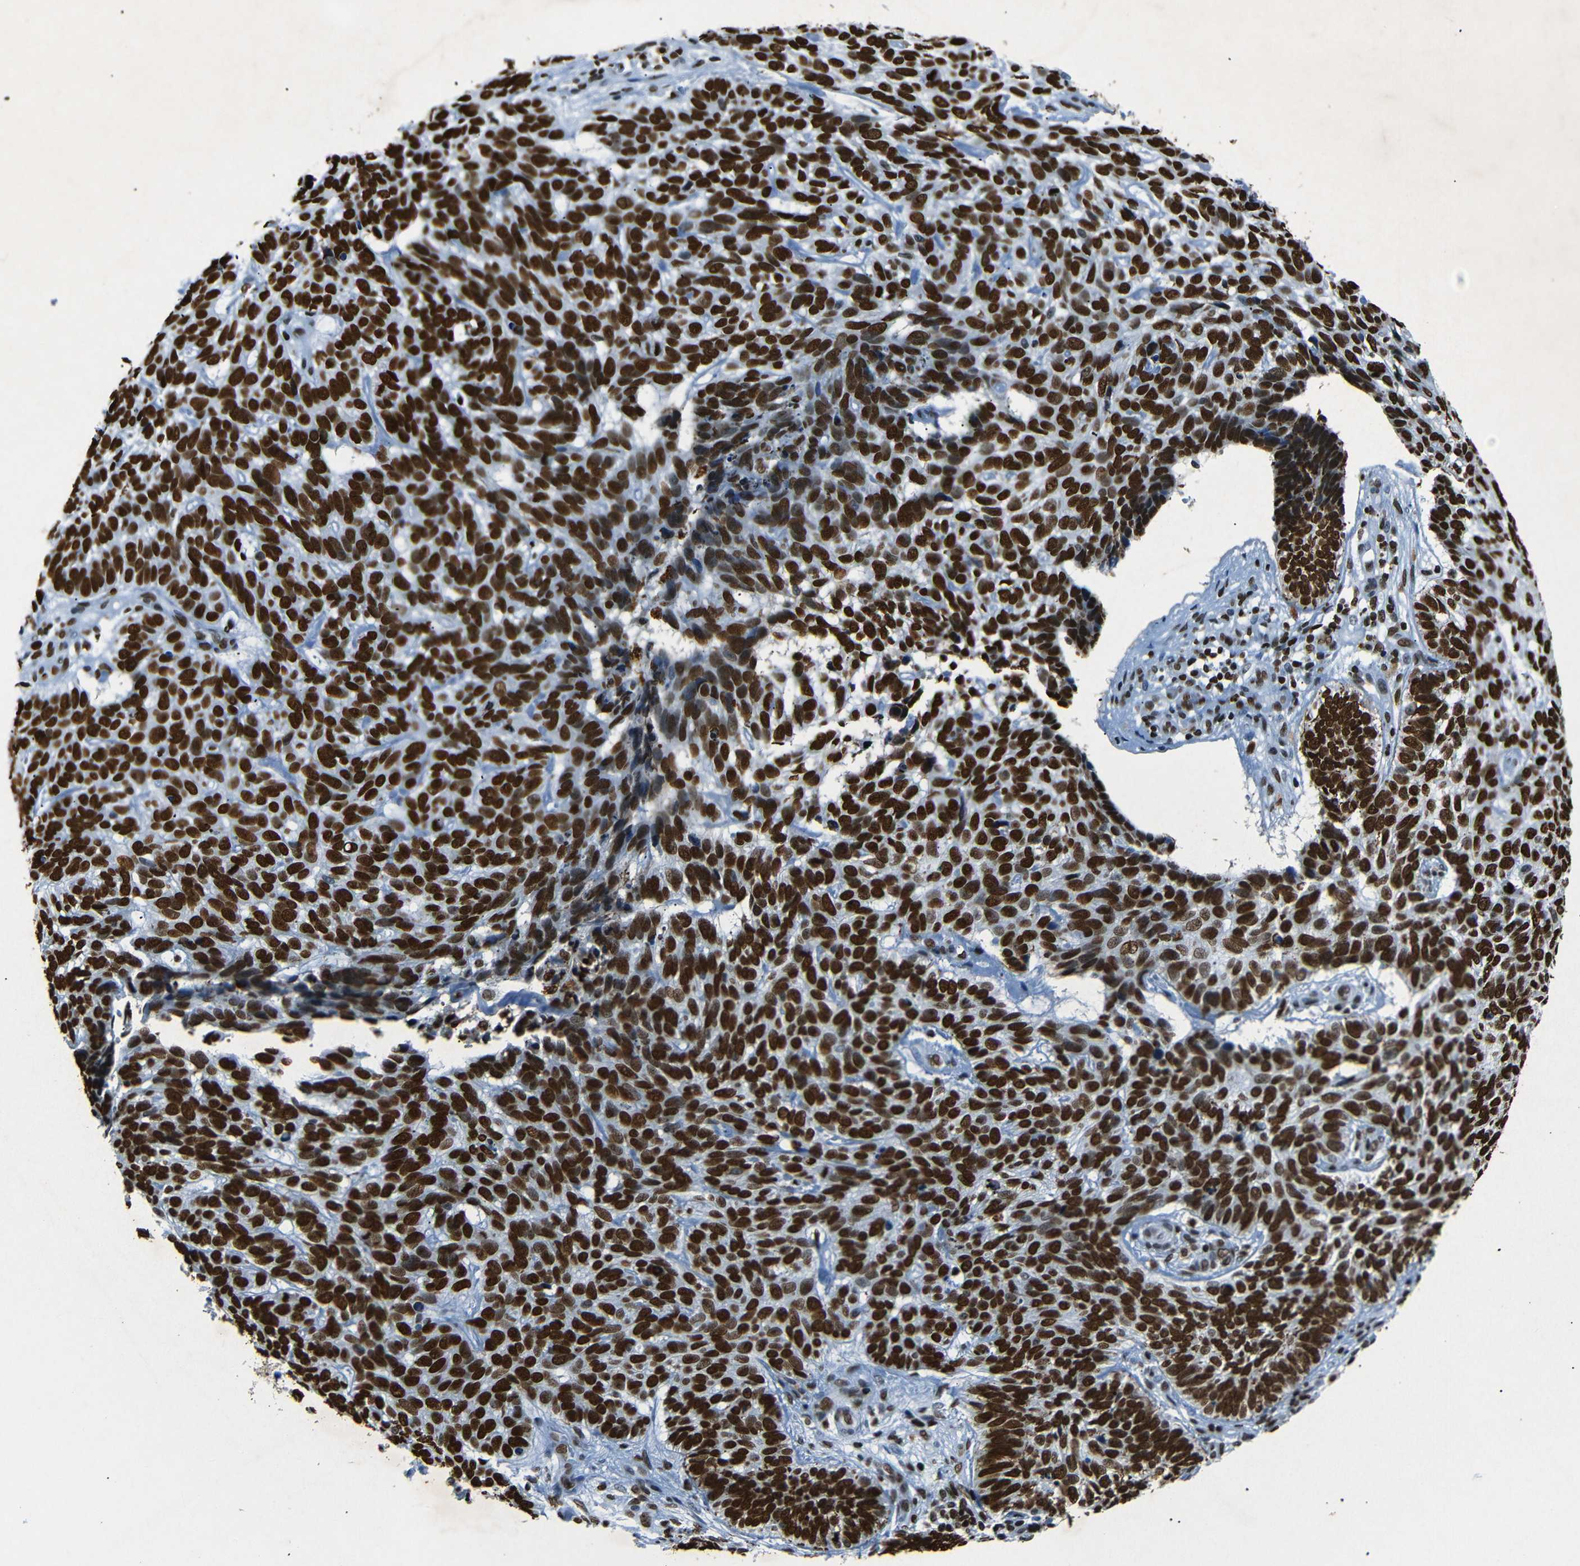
{"staining": {"intensity": "strong", "quantity": ">75%", "location": "nuclear"}, "tissue": "skin cancer", "cell_type": "Tumor cells", "image_type": "cancer", "snomed": [{"axis": "morphology", "description": "Basal cell carcinoma"}, {"axis": "topography", "description": "Skin"}], "caption": "High-power microscopy captured an IHC histopathology image of skin cancer (basal cell carcinoma), revealing strong nuclear expression in approximately >75% of tumor cells. (DAB (3,3'-diaminobenzidine) IHC with brightfield microscopy, high magnification).", "gene": "HMGN1", "patient": {"sex": "male", "age": 87}}